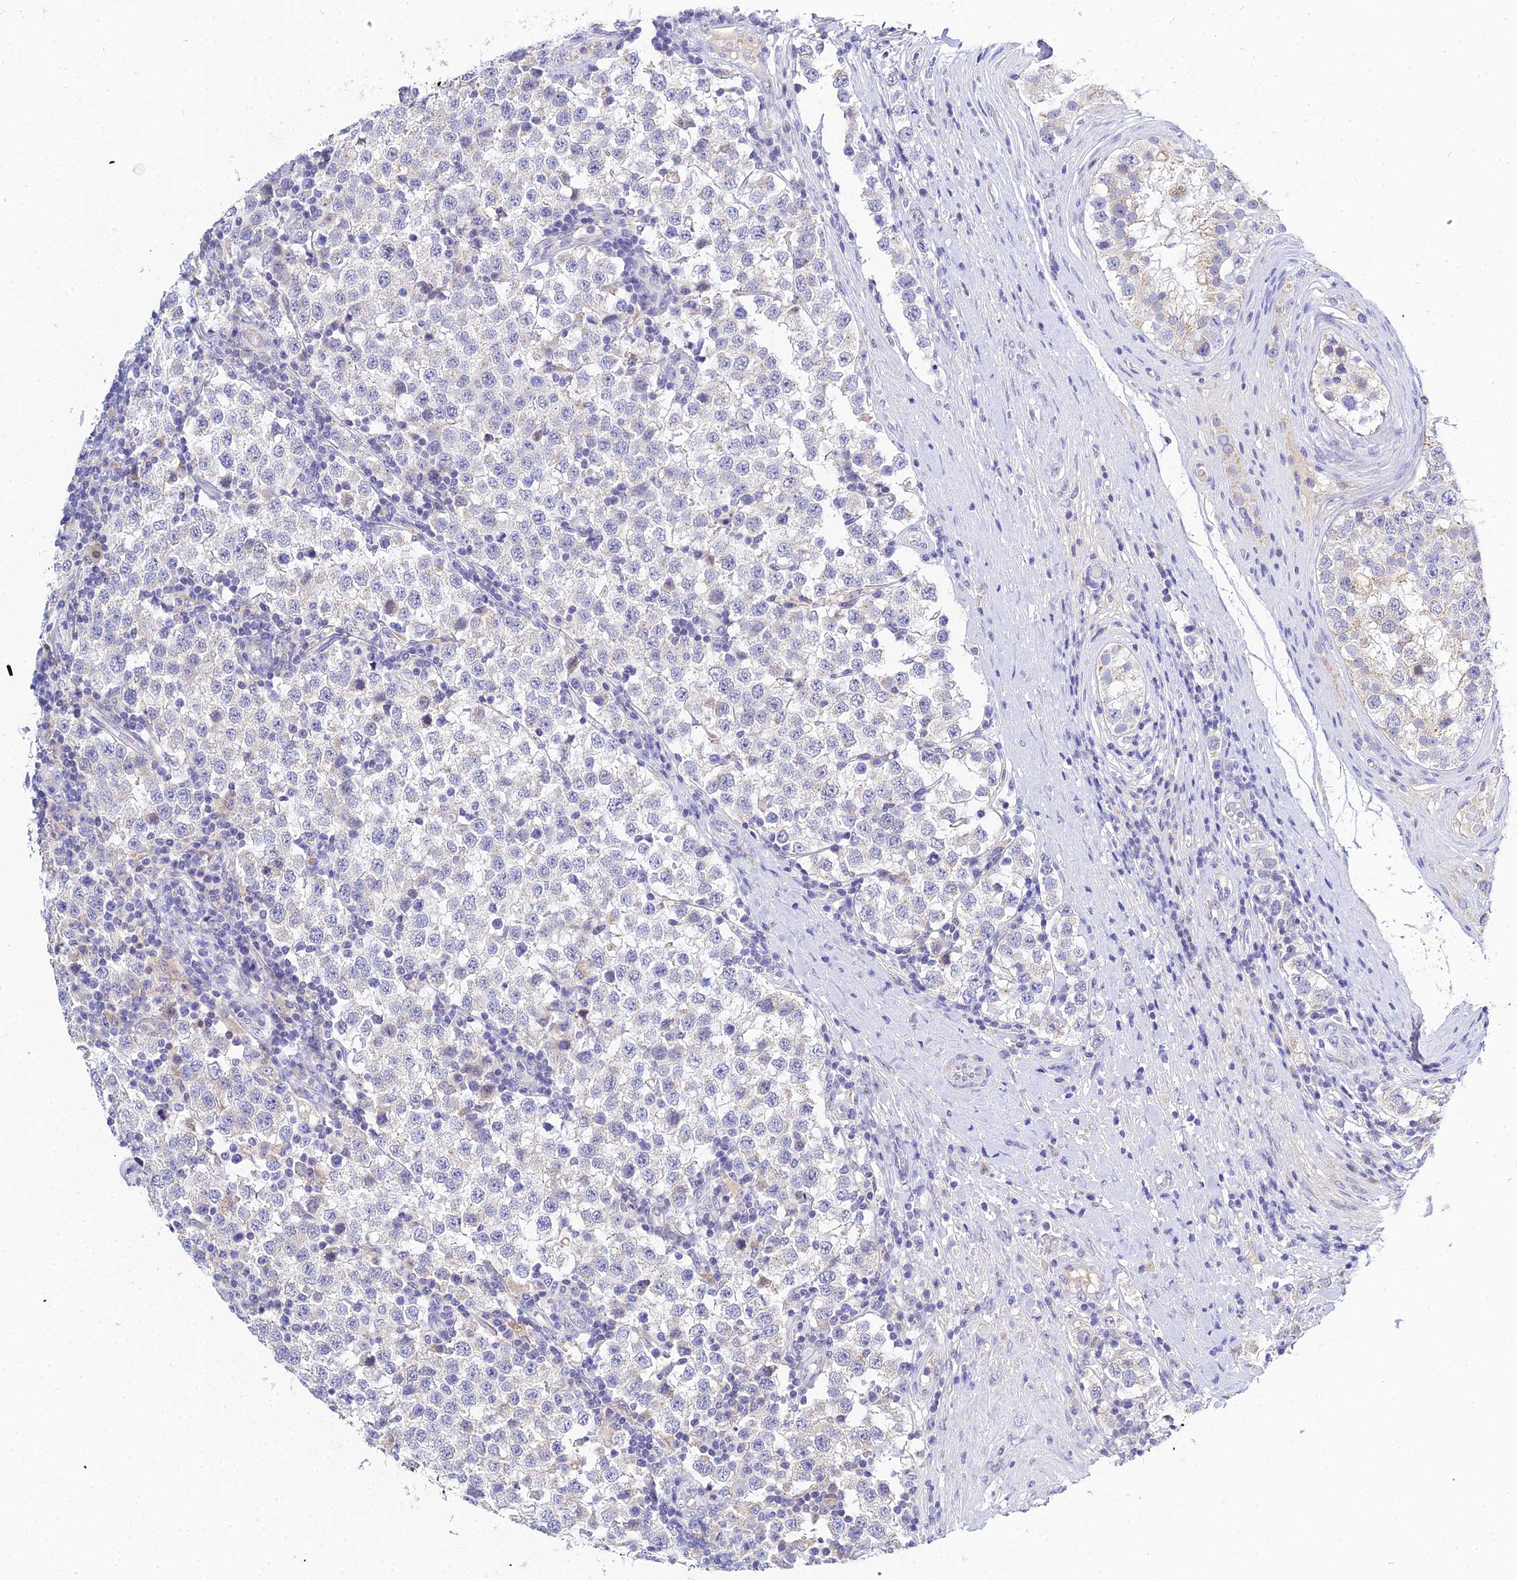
{"staining": {"intensity": "negative", "quantity": "none", "location": "none"}, "tissue": "testis cancer", "cell_type": "Tumor cells", "image_type": "cancer", "snomed": [{"axis": "morphology", "description": "Seminoma, NOS"}, {"axis": "topography", "description": "Testis"}], "caption": "This is an immunohistochemistry (IHC) micrograph of human testis cancer (seminoma). There is no positivity in tumor cells.", "gene": "ZXDA", "patient": {"sex": "male", "age": 34}}